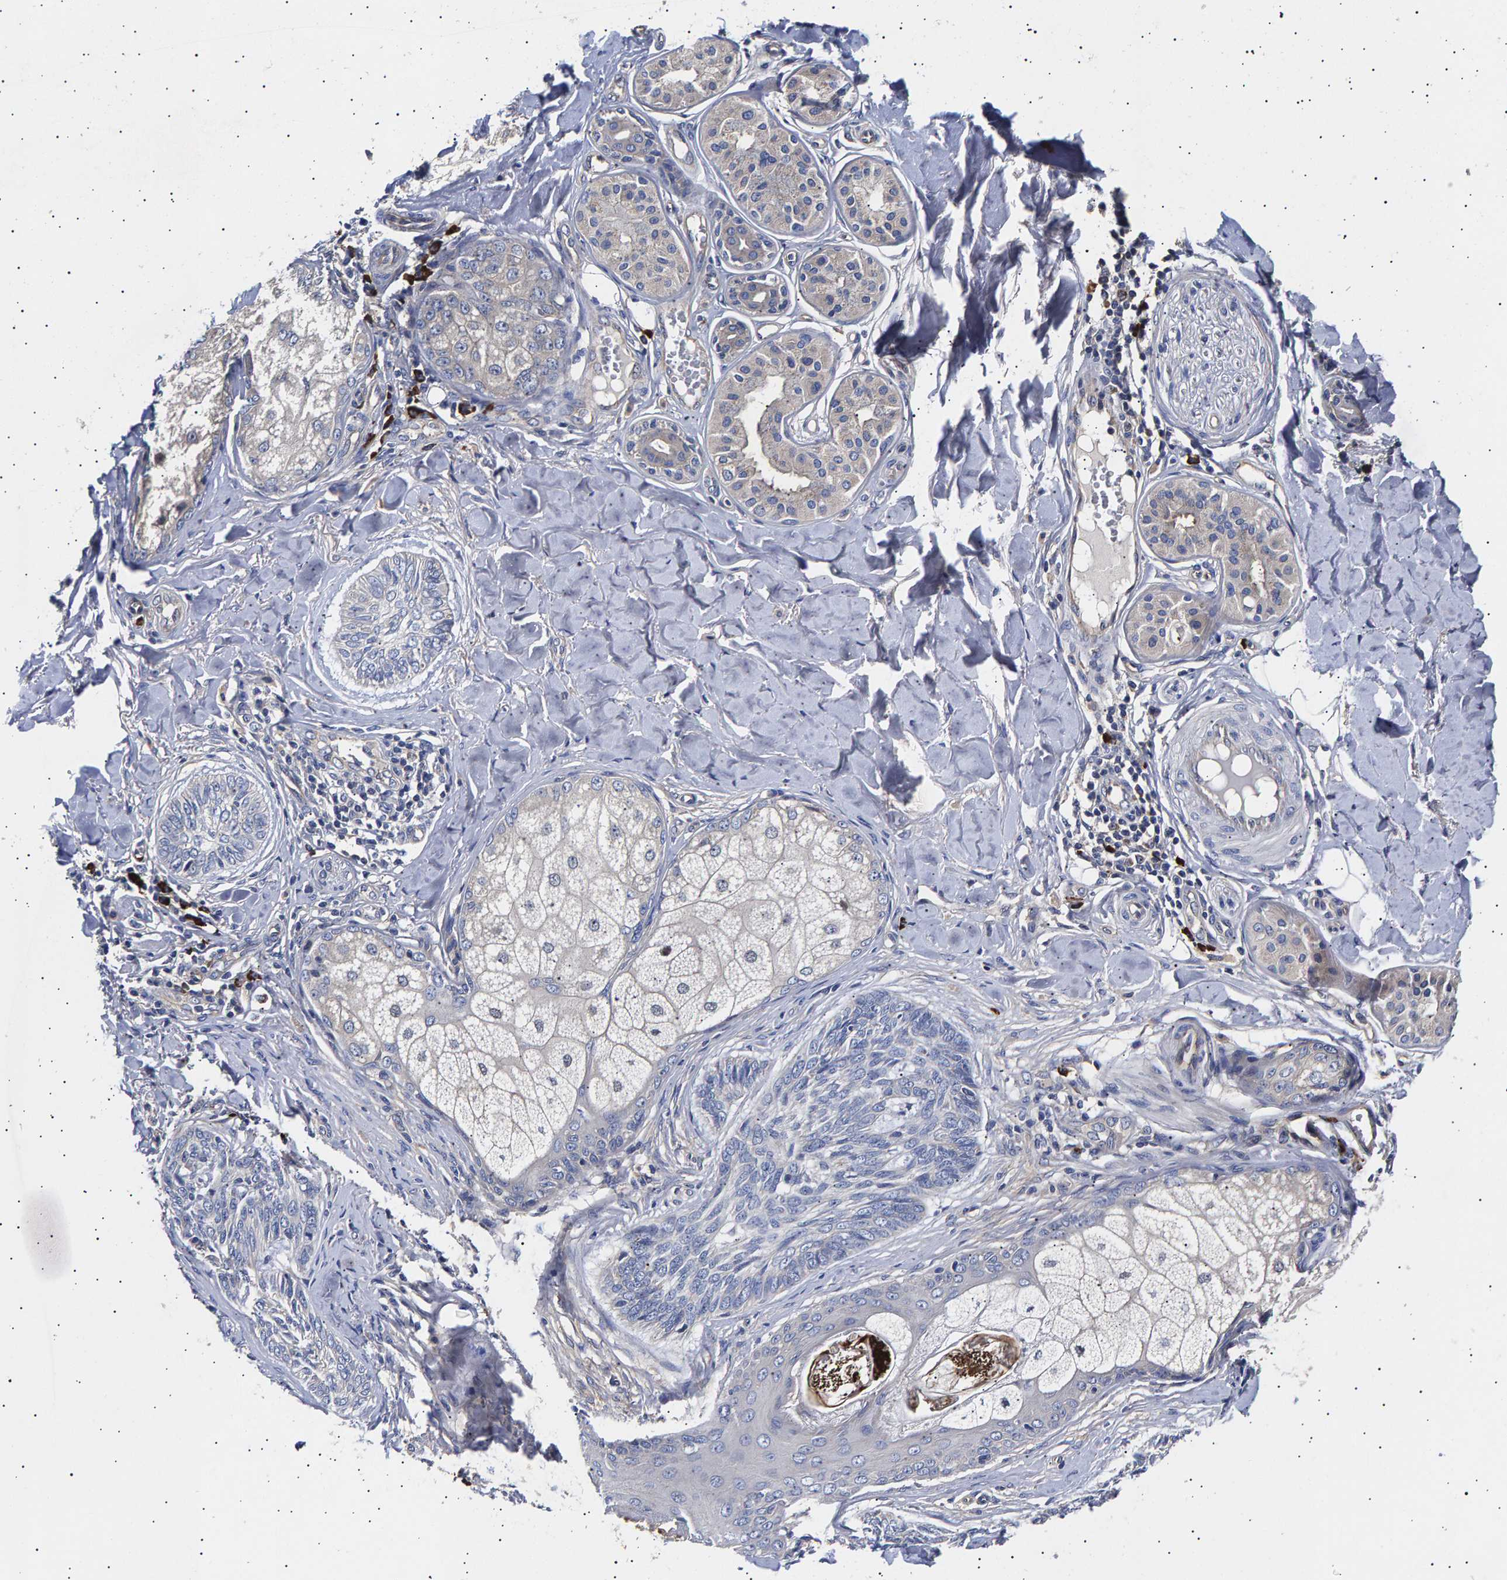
{"staining": {"intensity": "negative", "quantity": "none", "location": "none"}, "tissue": "skin cancer", "cell_type": "Tumor cells", "image_type": "cancer", "snomed": [{"axis": "morphology", "description": "Basal cell carcinoma"}, {"axis": "topography", "description": "Skin"}], "caption": "Protein analysis of skin basal cell carcinoma displays no significant positivity in tumor cells. Nuclei are stained in blue.", "gene": "ANKRD40", "patient": {"sex": "male", "age": 43}}